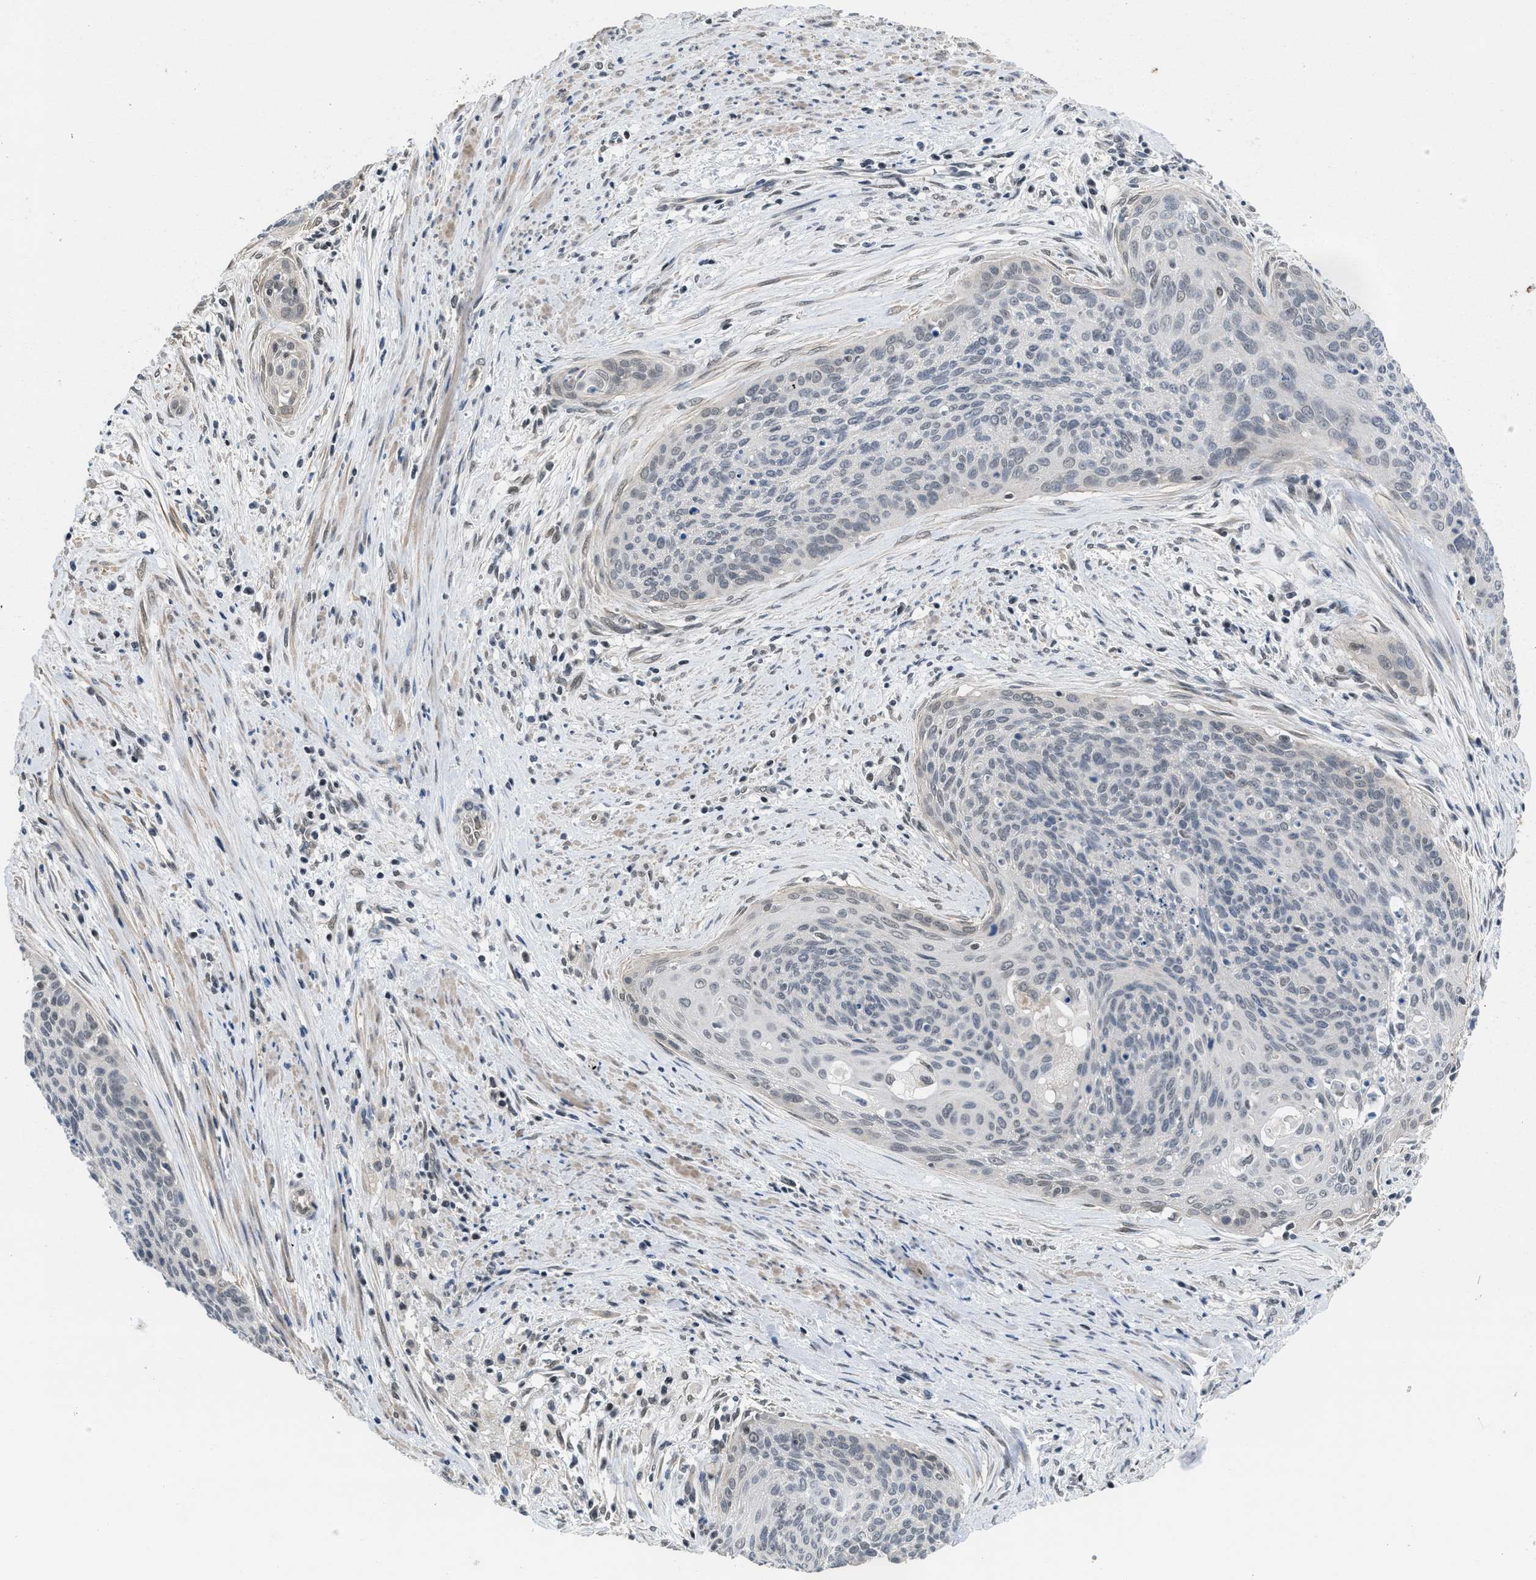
{"staining": {"intensity": "negative", "quantity": "none", "location": "none"}, "tissue": "cervical cancer", "cell_type": "Tumor cells", "image_type": "cancer", "snomed": [{"axis": "morphology", "description": "Squamous cell carcinoma, NOS"}, {"axis": "topography", "description": "Cervix"}], "caption": "Immunohistochemistry (IHC) micrograph of neoplastic tissue: squamous cell carcinoma (cervical) stained with DAB exhibits no significant protein positivity in tumor cells. (DAB (3,3'-diaminobenzidine) immunohistochemistry visualized using brightfield microscopy, high magnification).", "gene": "TERF2IP", "patient": {"sex": "female", "age": 55}}